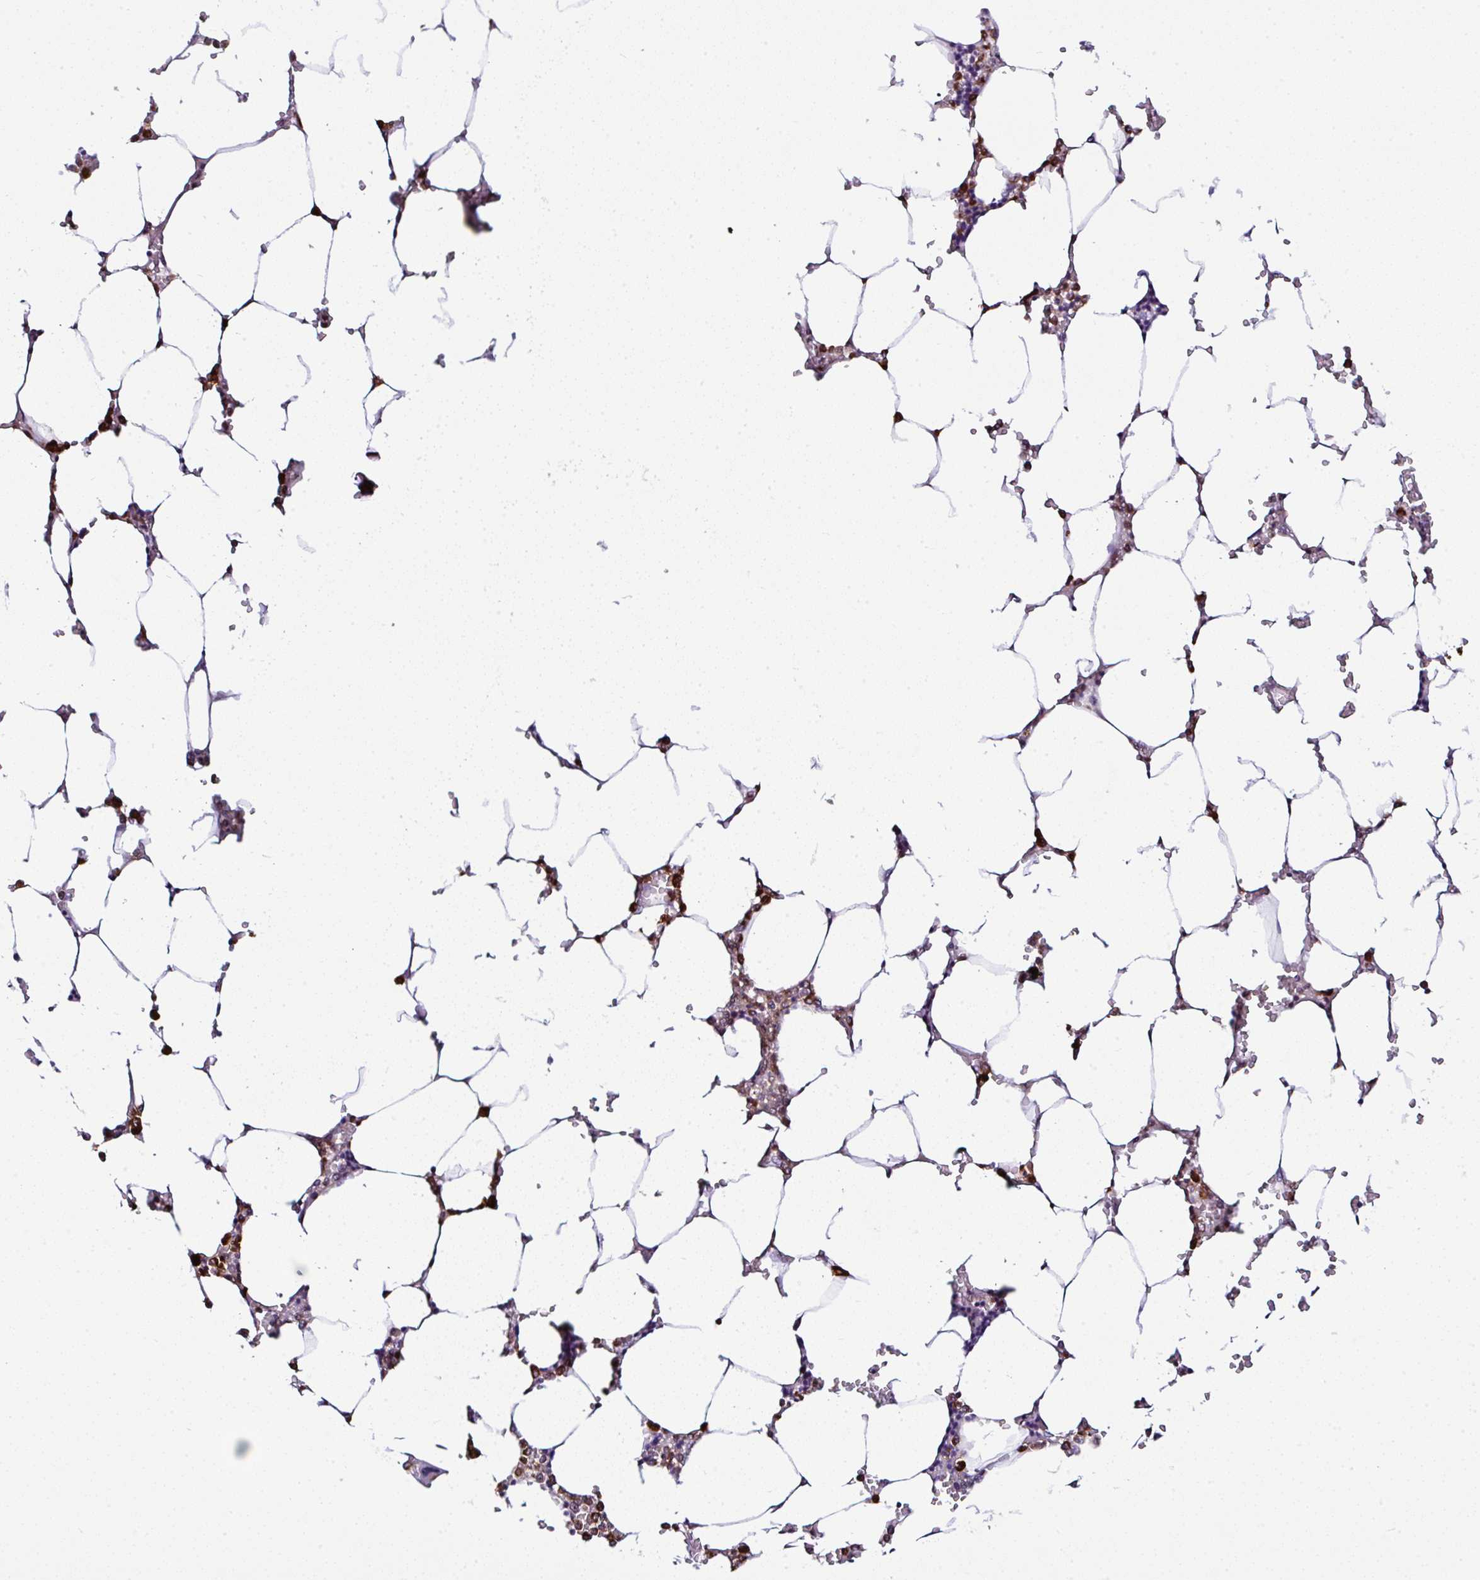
{"staining": {"intensity": "strong", "quantity": "25%-75%", "location": "cytoplasmic/membranous,nuclear"}, "tissue": "bone marrow", "cell_type": "Hematopoietic cells", "image_type": "normal", "snomed": [{"axis": "morphology", "description": "Normal tissue, NOS"}, {"axis": "topography", "description": "Bone marrow"}], "caption": "Bone marrow was stained to show a protein in brown. There is high levels of strong cytoplasmic/membranous,nuclear expression in approximately 25%-75% of hematopoietic cells. Nuclei are stained in blue.", "gene": "PTPN2", "patient": {"sex": "male", "age": 64}}